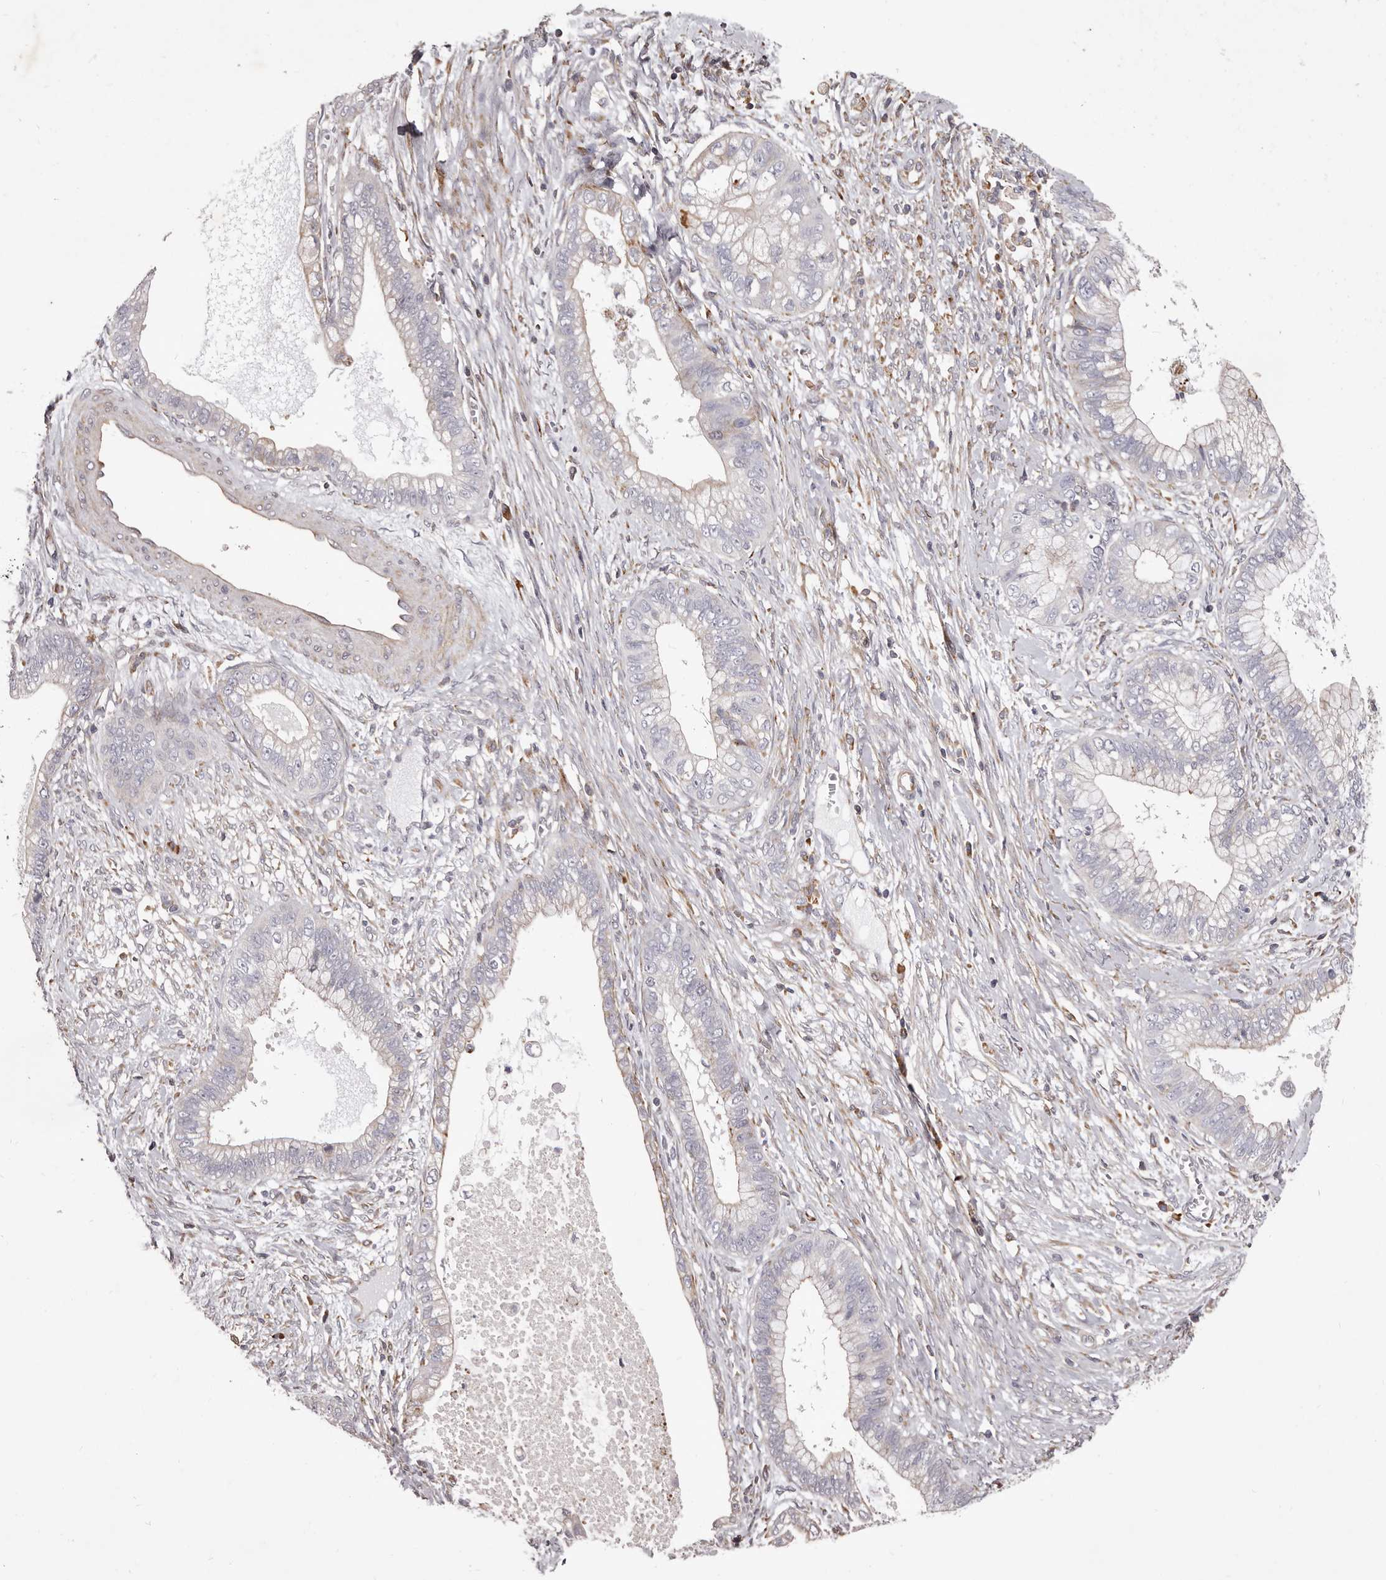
{"staining": {"intensity": "weak", "quantity": "<25%", "location": "cytoplasmic/membranous"}, "tissue": "cervical cancer", "cell_type": "Tumor cells", "image_type": "cancer", "snomed": [{"axis": "morphology", "description": "Adenocarcinoma, NOS"}, {"axis": "topography", "description": "Cervix"}], "caption": "A high-resolution photomicrograph shows immunohistochemistry staining of adenocarcinoma (cervical), which shows no significant expression in tumor cells.", "gene": "ALPK1", "patient": {"sex": "female", "age": 44}}